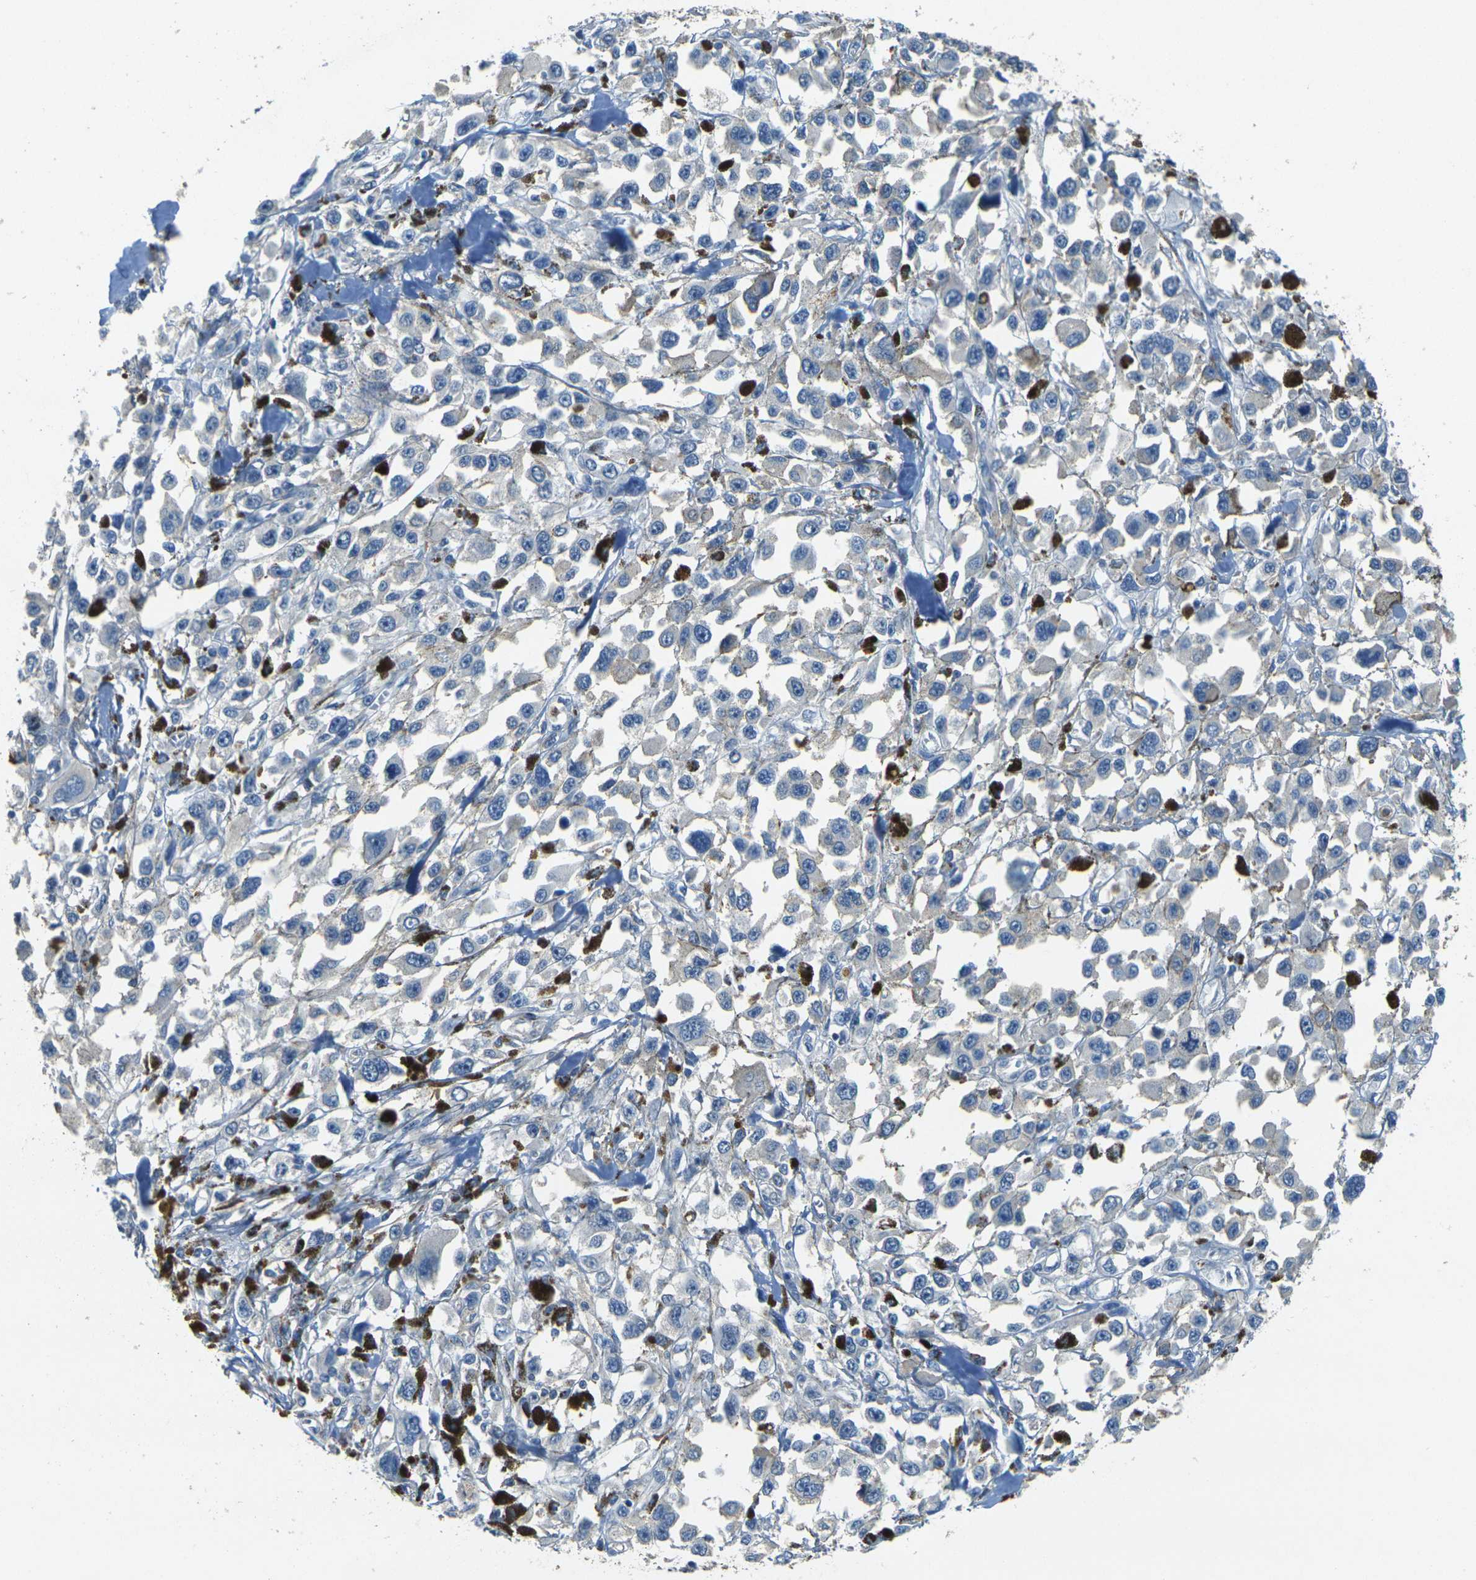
{"staining": {"intensity": "negative", "quantity": "none", "location": "none"}, "tissue": "melanoma", "cell_type": "Tumor cells", "image_type": "cancer", "snomed": [{"axis": "morphology", "description": "Malignant melanoma, Metastatic site"}, {"axis": "topography", "description": "Lymph node"}], "caption": "Immunohistochemical staining of melanoma shows no significant positivity in tumor cells.", "gene": "EPHA7", "patient": {"sex": "male", "age": 59}}